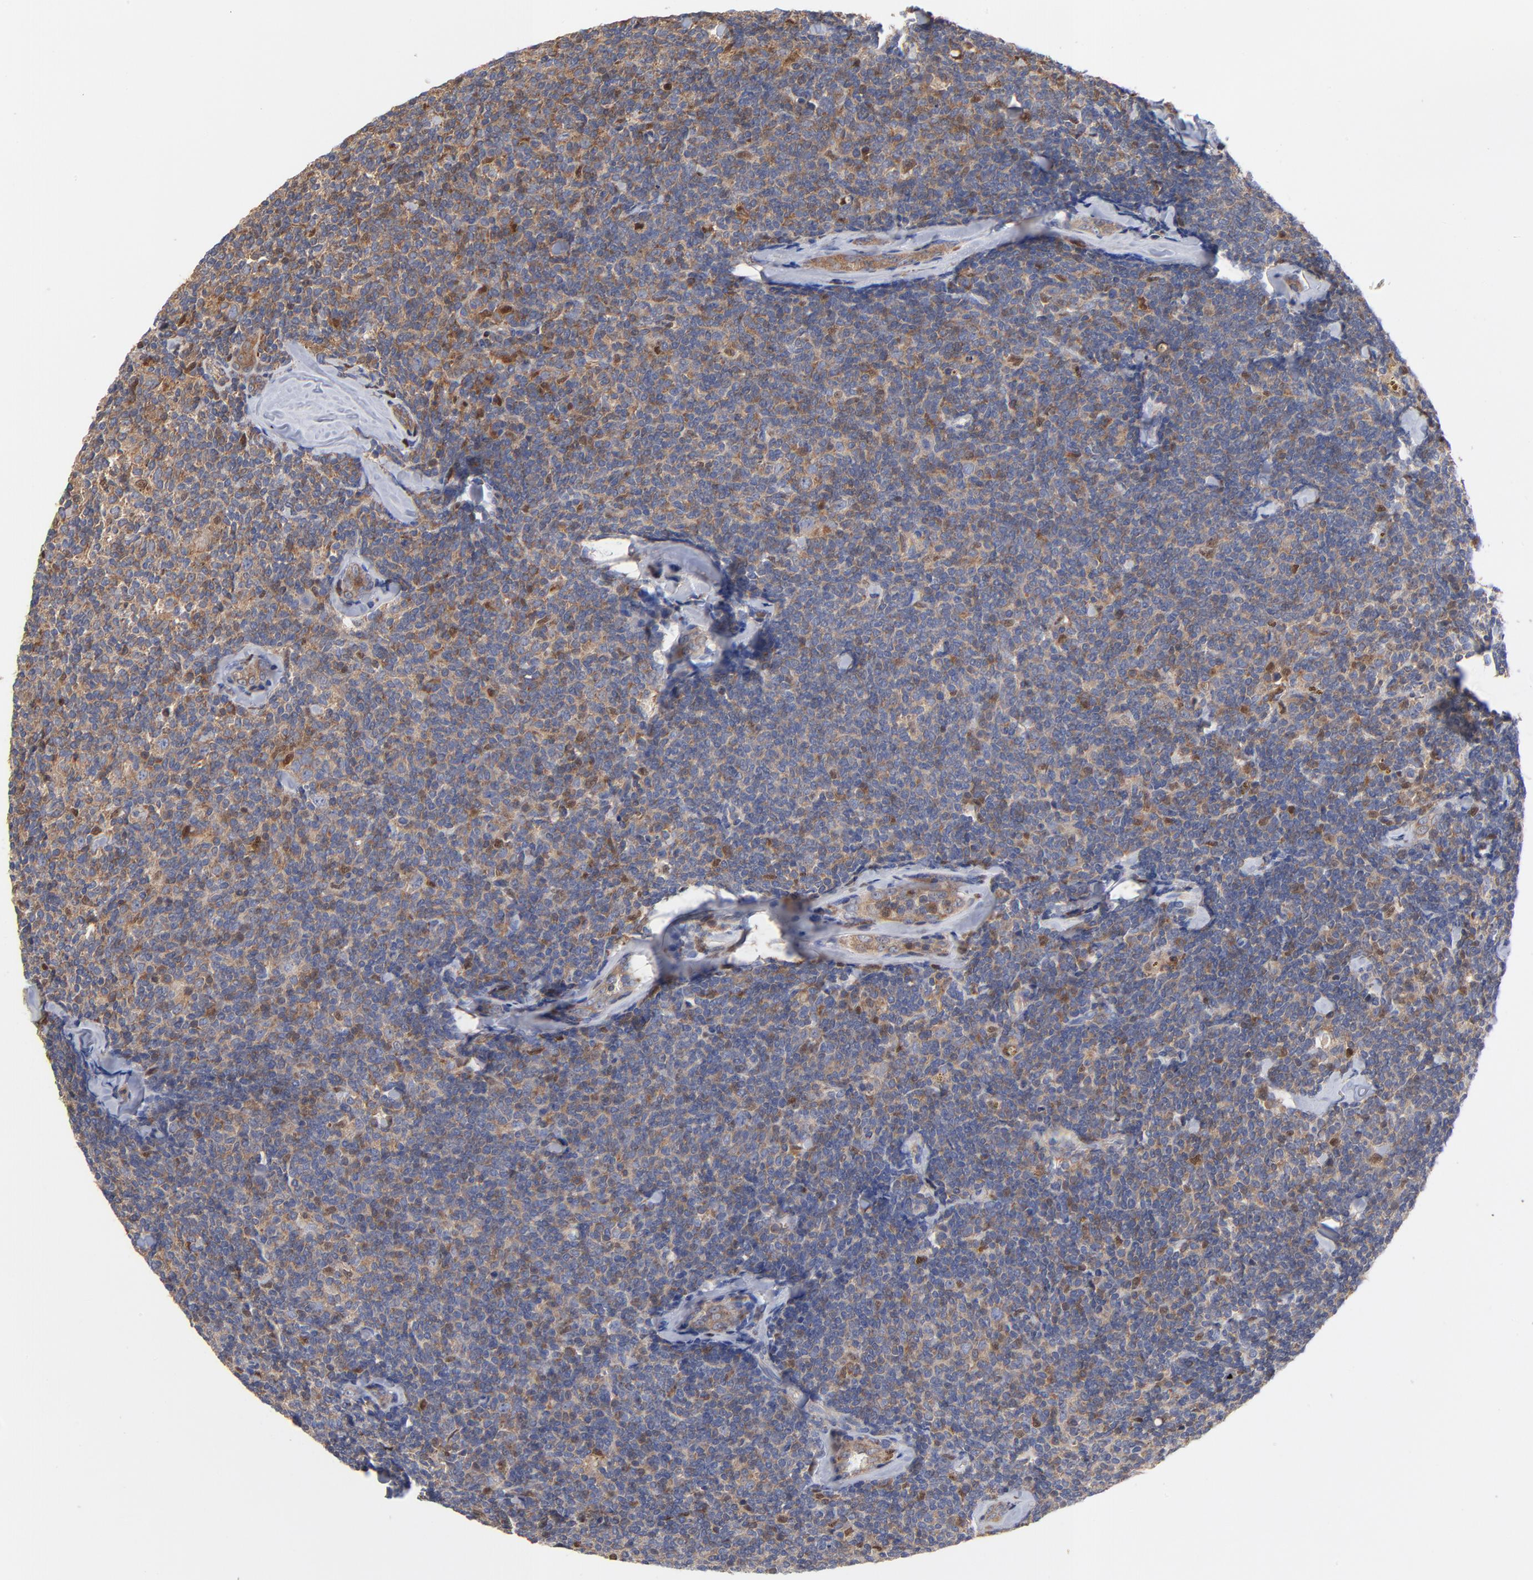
{"staining": {"intensity": "weak", "quantity": "<25%", "location": "cytoplasmic/membranous"}, "tissue": "lymphoma", "cell_type": "Tumor cells", "image_type": "cancer", "snomed": [{"axis": "morphology", "description": "Malignant lymphoma, non-Hodgkin's type, Low grade"}, {"axis": "topography", "description": "Lymph node"}], "caption": "High power microscopy histopathology image of an IHC micrograph of malignant lymphoma, non-Hodgkin's type (low-grade), revealing no significant expression in tumor cells.", "gene": "ARHGEF6", "patient": {"sex": "female", "age": 56}}